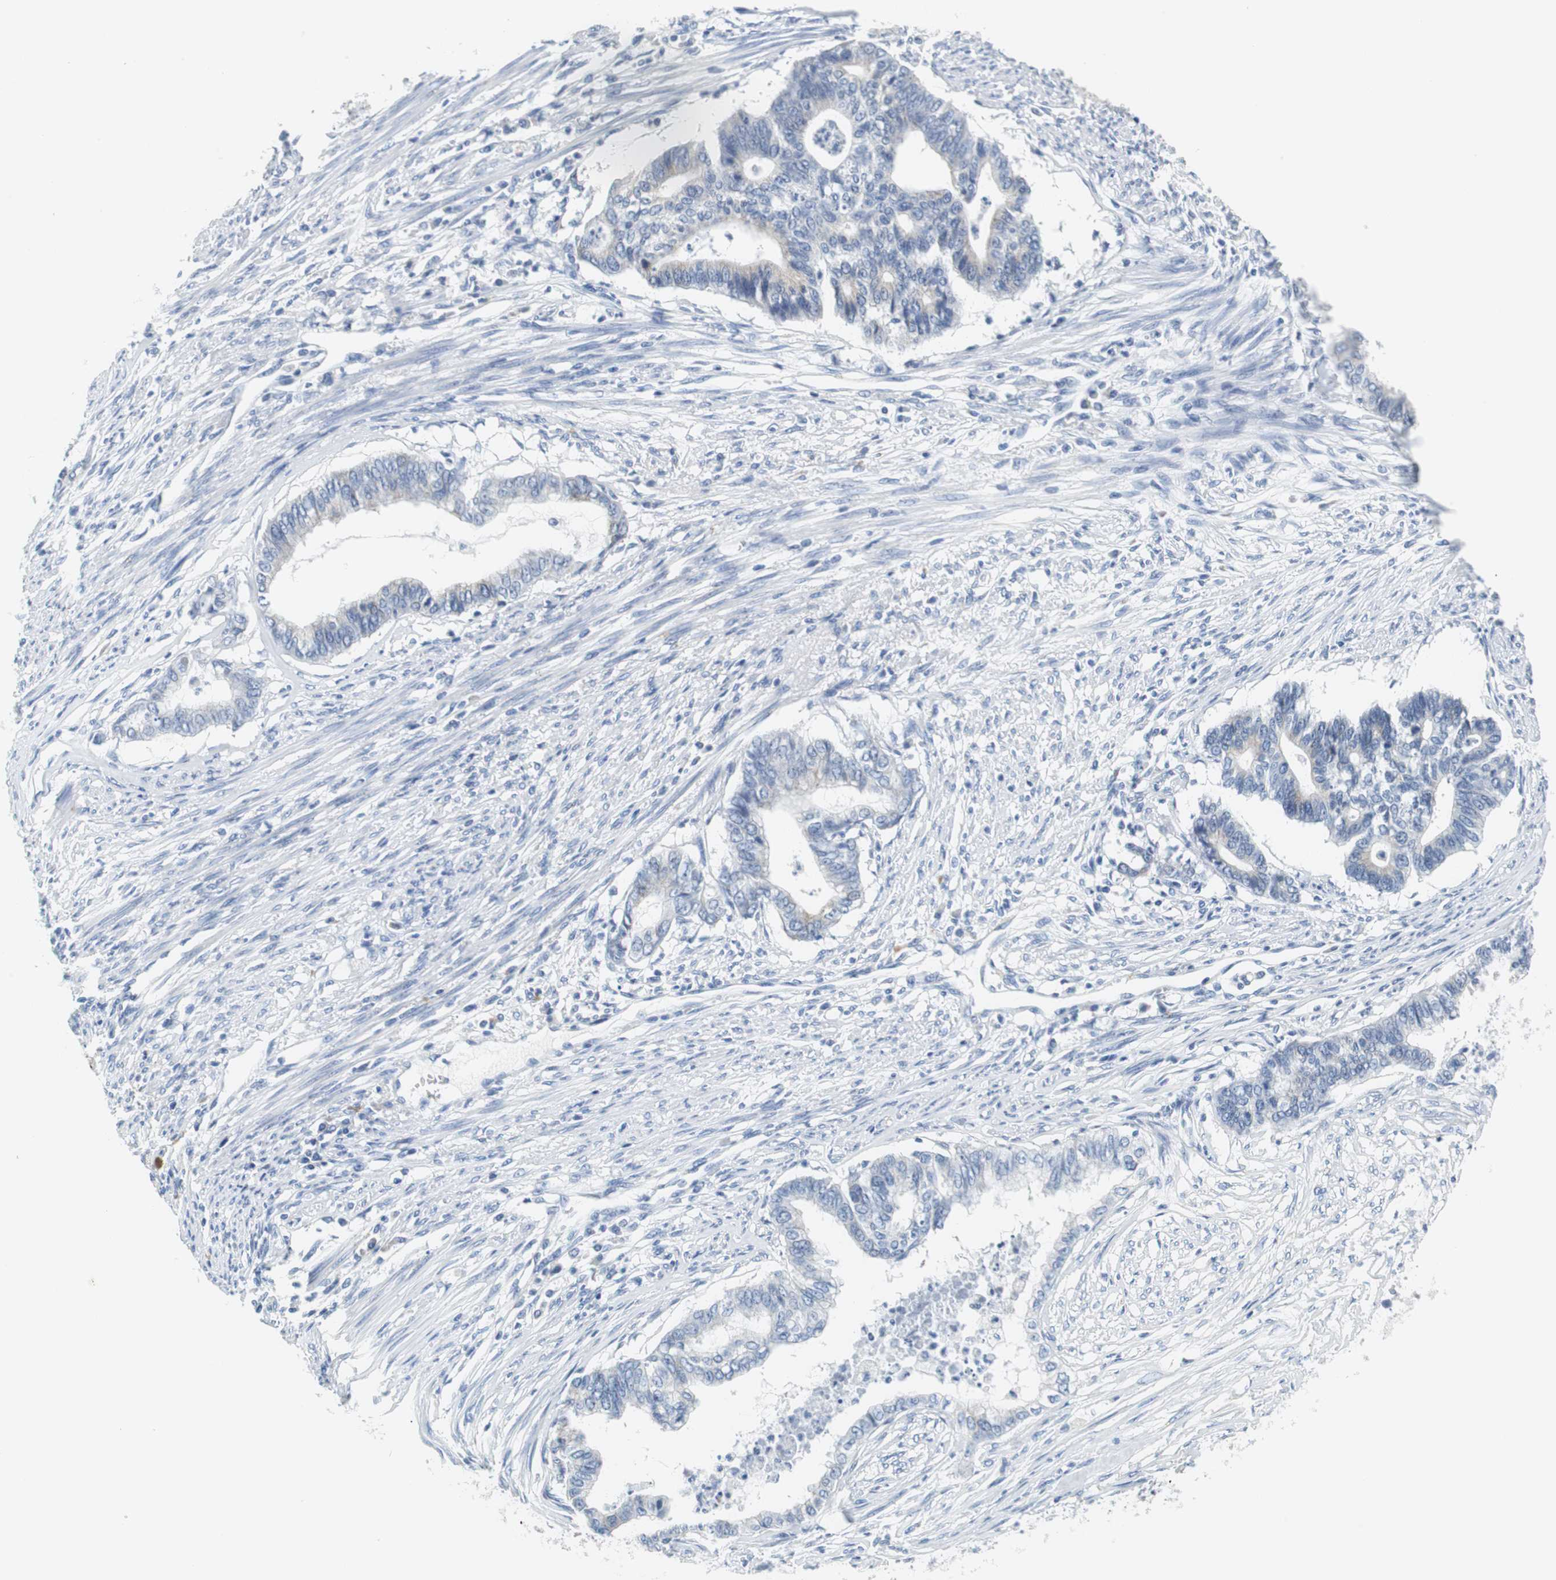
{"staining": {"intensity": "weak", "quantity": "<25%", "location": "cytoplasmic/membranous"}, "tissue": "endometrial cancer", "cell_type": "Tumor cells", "image_type": "cancer", "snomed": [{"axis": "morphology", "description": "Adenocarcinoma, NOS"}, {"axis": "topography", "description": "Endometrium"}], "caption": "This is an IHC histopathology image of human endometrial cancer. There is no staining in tumor cells.", "gene": "TEX264", "patient": {"sex": "female", "age": 79}}